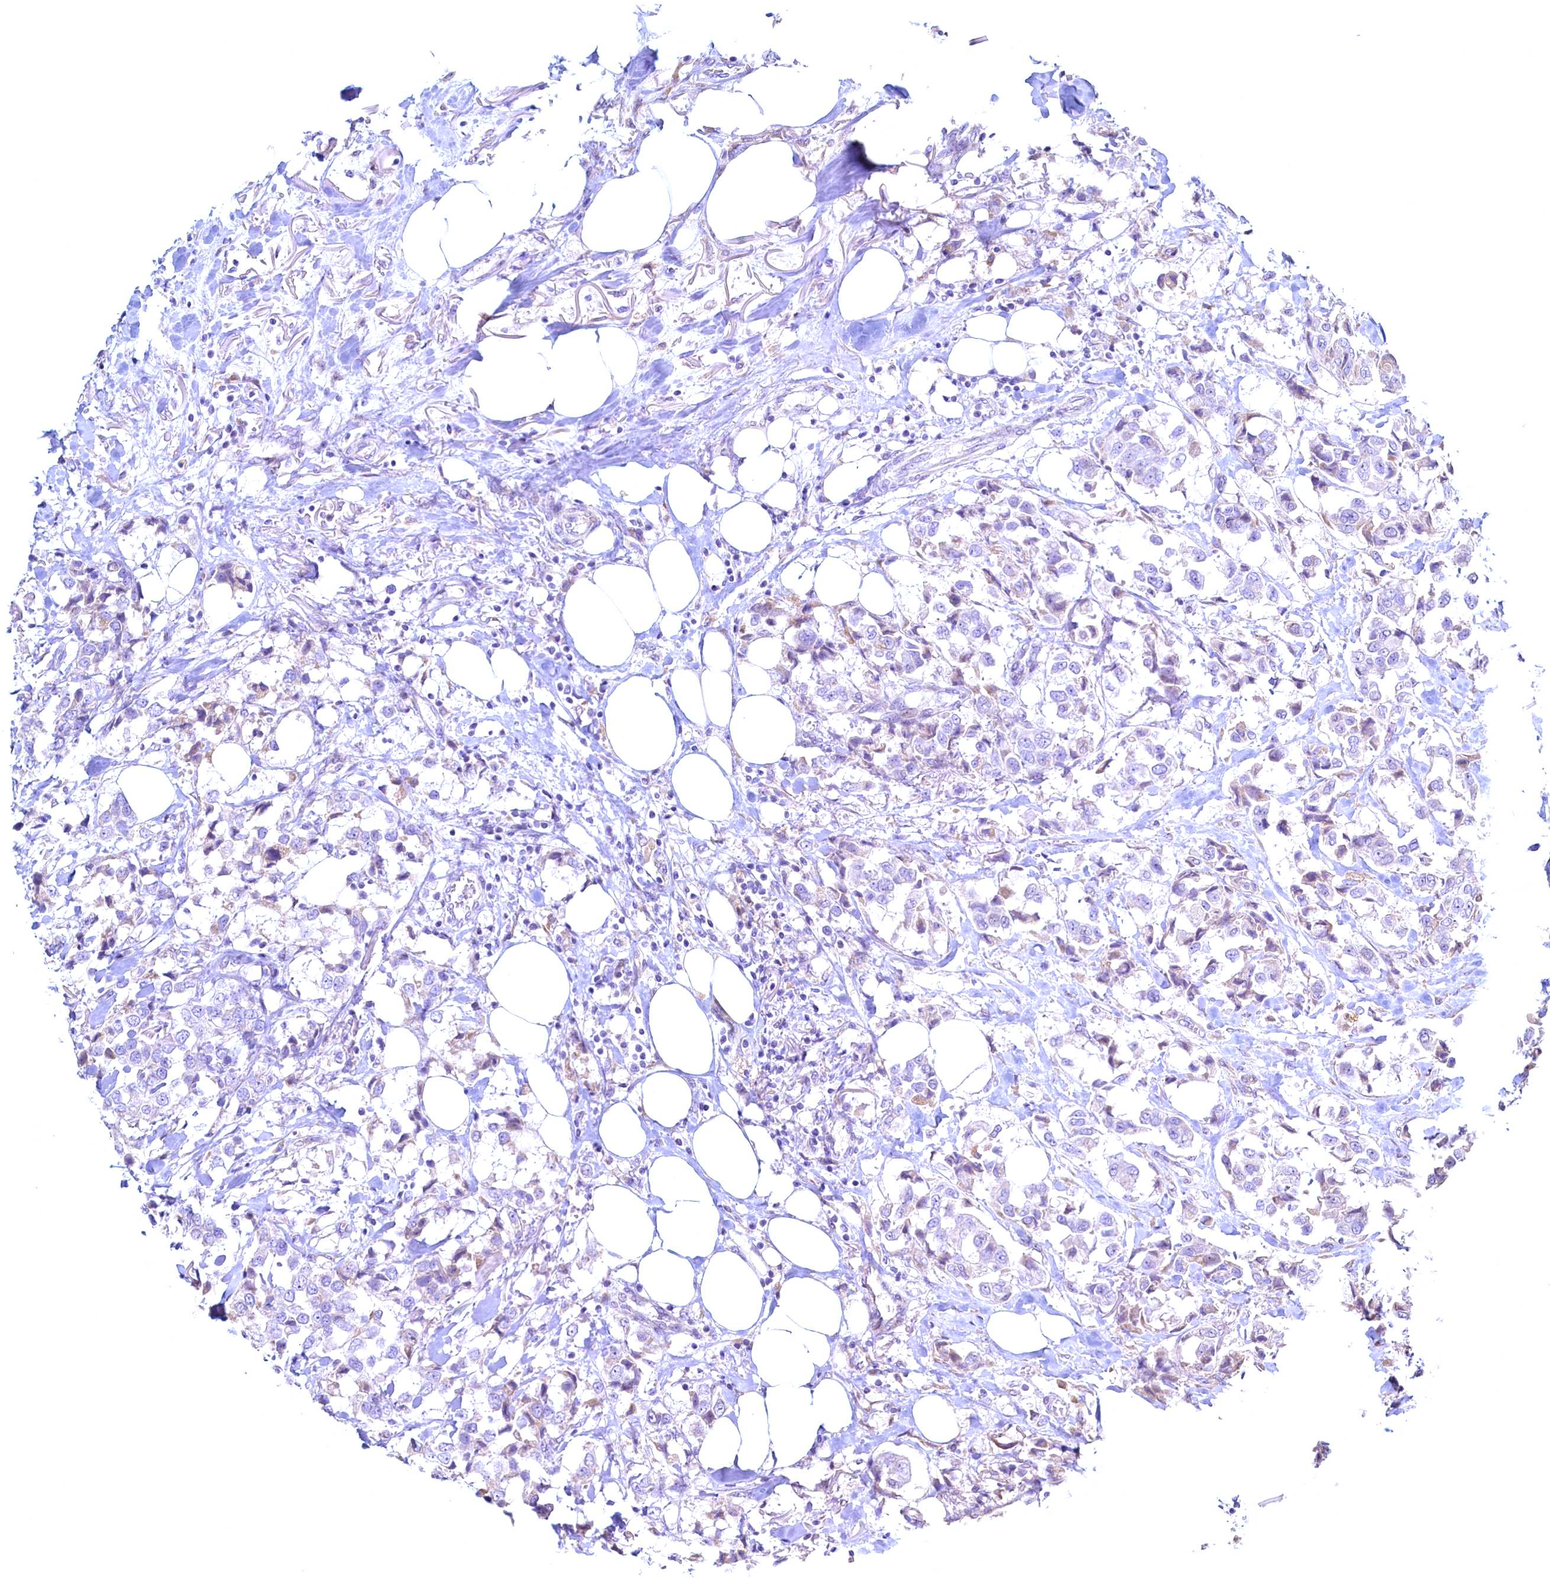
{"staining": {"intensity": "negative", "quantity": "none", "location": "none"}, "tissue": "breast cancer", "cell_type": "Tumor cells", "image_type": "cancer", "snomed": [{"axis": "morphology", "description": "Duct carcinoma"}, {"axis": "topography", "description": "Breast"}], "caption": "The histopathology image displays no significant expression in tumor cells of breast cancer (intraductal carcinoma).", "gene": "MAP1LC3A", "patient": {"sex": "female", "age": 80}}